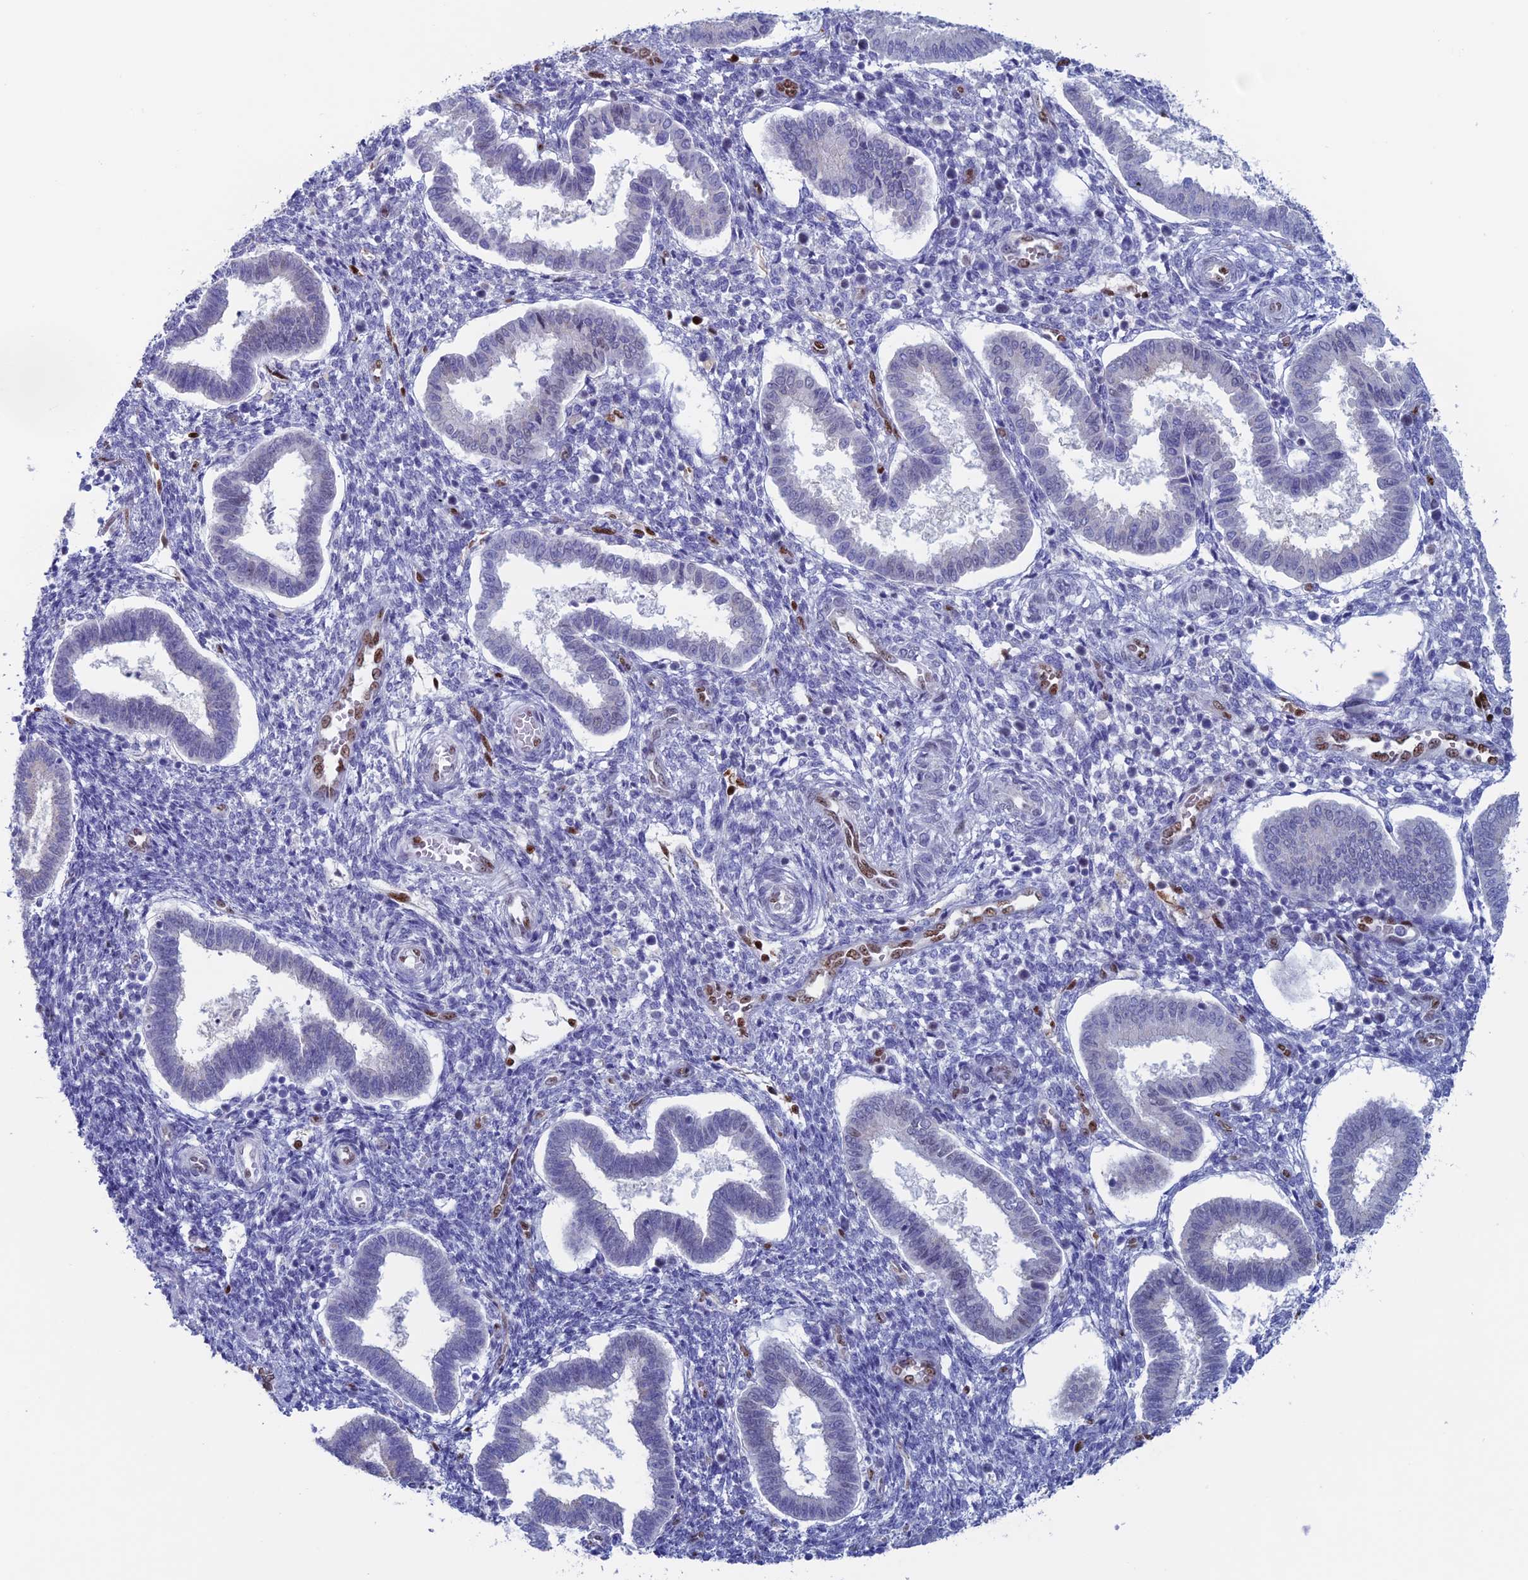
{"staining": {"intensity": "negative", "quantity": "none", "location": "none"}, "tissue": "endometrium", "cell_type": "Cells in endometrial stroma", "image_type": "normal", "snomed": [{"axis": "morphology", "description": "Normal tissue, NOS"}, {"axis": "topography", "description": "Endometrium"}], "caption": "Endometrium was stained to show a protein in brown. There is no significant expression in cells in endometrial stroma. (DAB immunohistochemistry (IHC) with hematoxylin counter stain).", "gene": "NOL4L", "patient": {"sex": "female", "age": 24}}